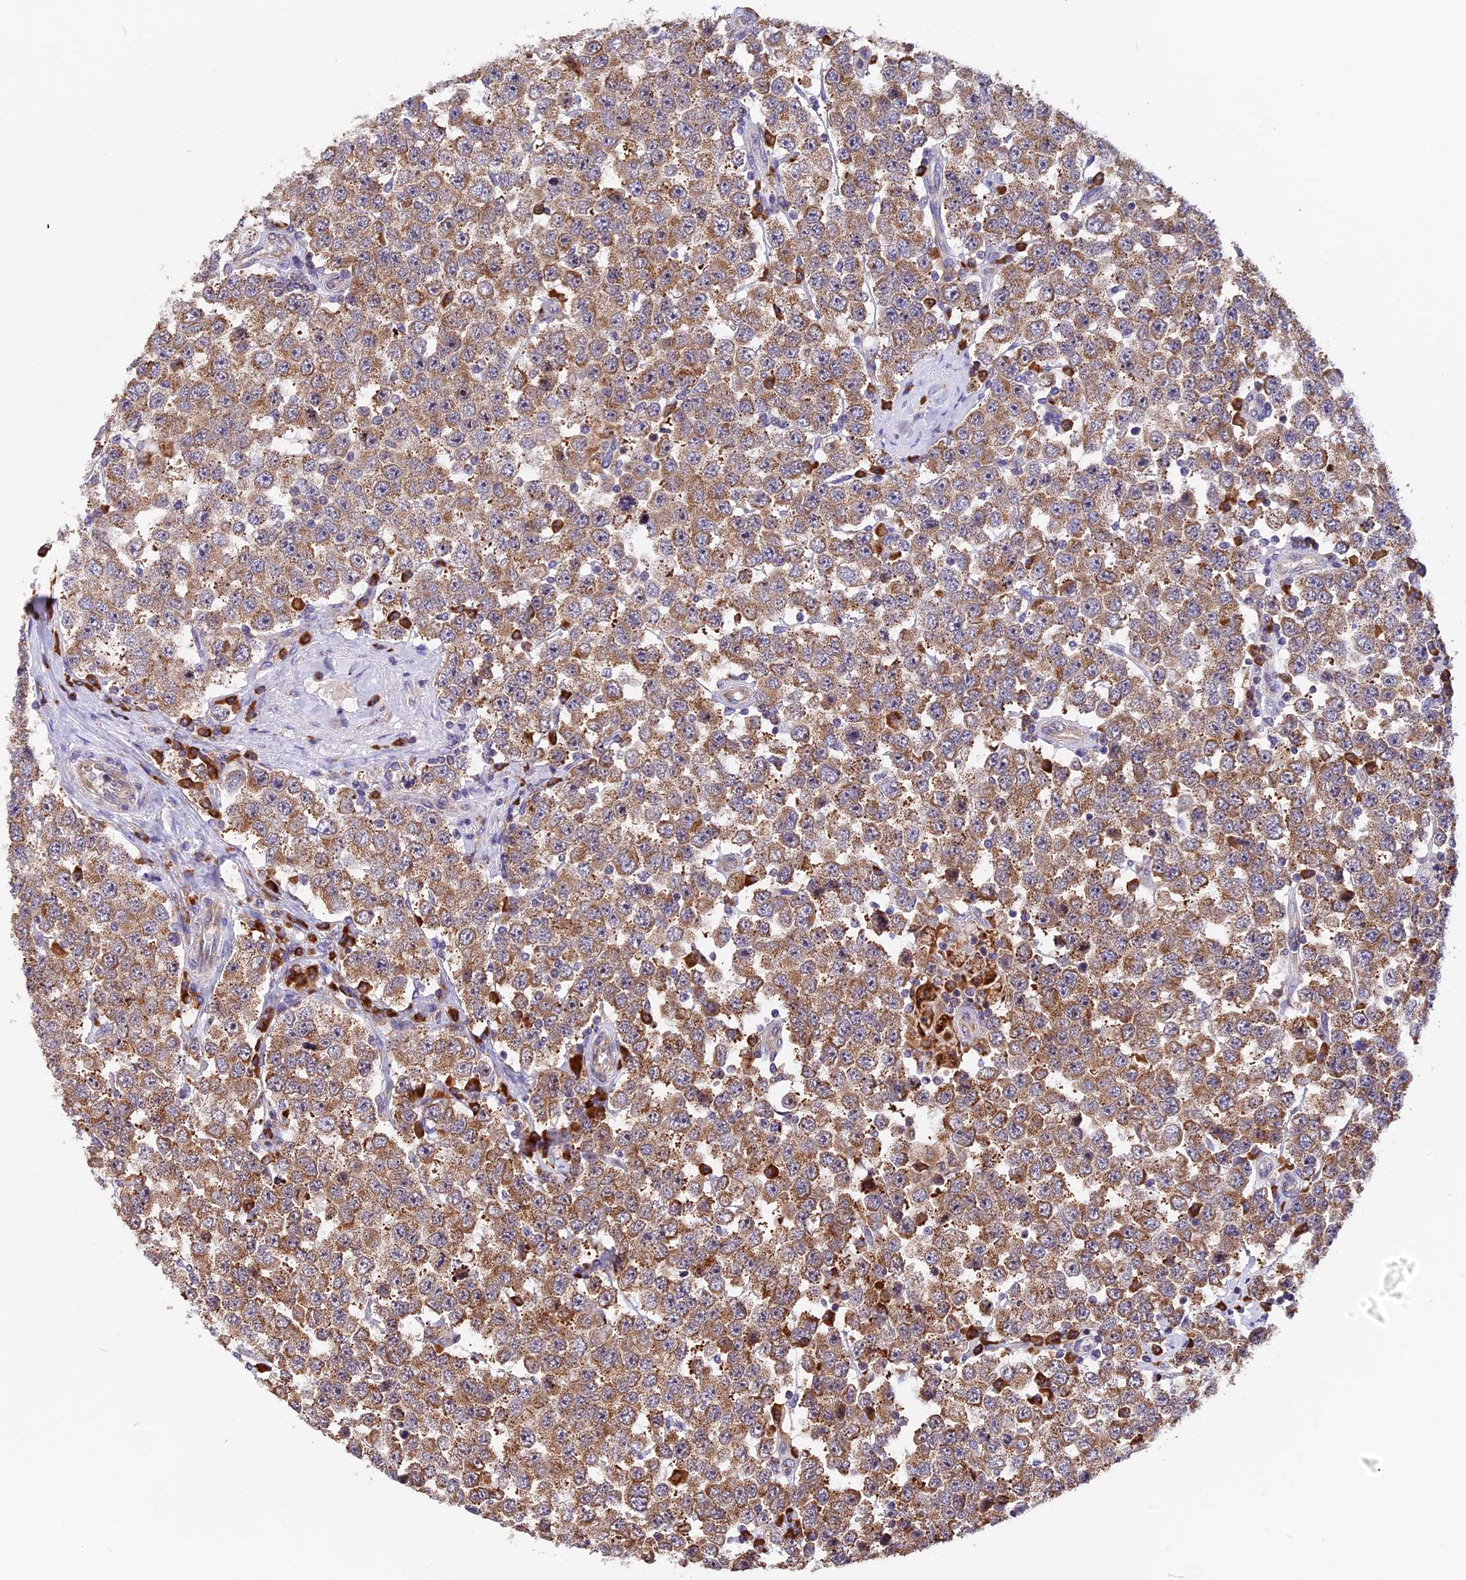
{"staining": {"intensity": "moderate", "quantity": ">75%", "location": "cytoplasmic/membranous"}, "tissue": "testis cancer", "cell_type": "Tumor cells", "image_type": "cancer", "snomed": [{"axis": "morphology", "description": "Seminoma, NOS"}, {"axis": "topography", "description": "Testis"}], "caption": "IHC image of testis cancer (seminoma) stained for a protein (brown), which shows medium levels of moderate cytoplasmic/membranous expression in about >75% of tumor cells.", "gene": "GNPTAB", "patient": {"sex": "male", "age": 28}}